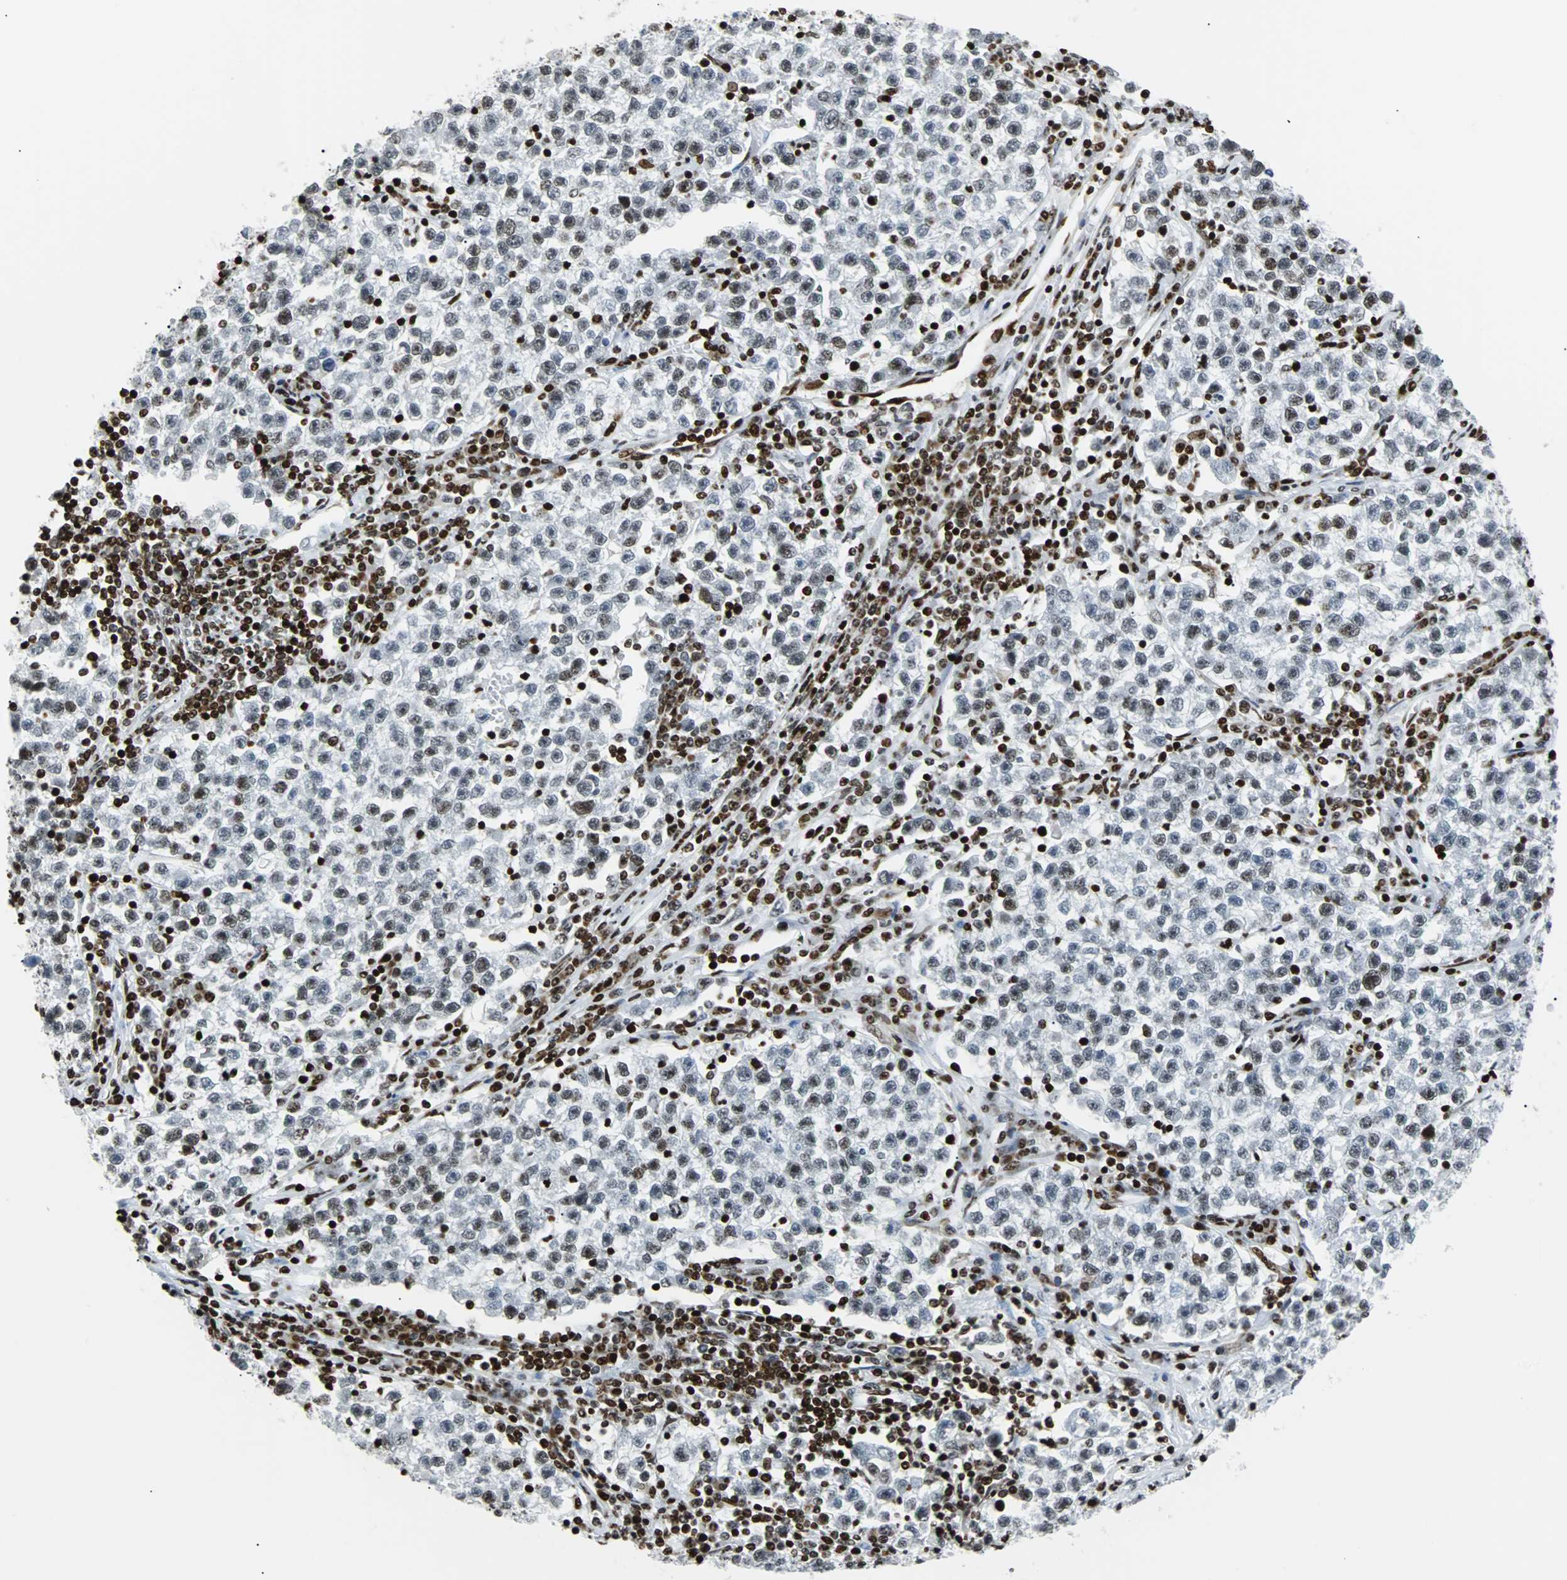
{"staining": {"intensity": "weak", "quantity": "25%-75%", "location": "nuclear"}, "tissue": "testis cancer", "cell_type": "Tumor cells", "image_type": "cancer", "snomed": [{"axis": "morphology", "description": "Seminoma, NOS"}, {"axis": "topography", "description": "Testis"}], "caption": "High-power microscopy captured an immunohistochemistry histopathology image of testis cancer, revealing weak nuclear expression in approximately 25%-75% of tumor cells.", "gene": "ZNF131", "patient": {"sex": "male", "age": 22}}